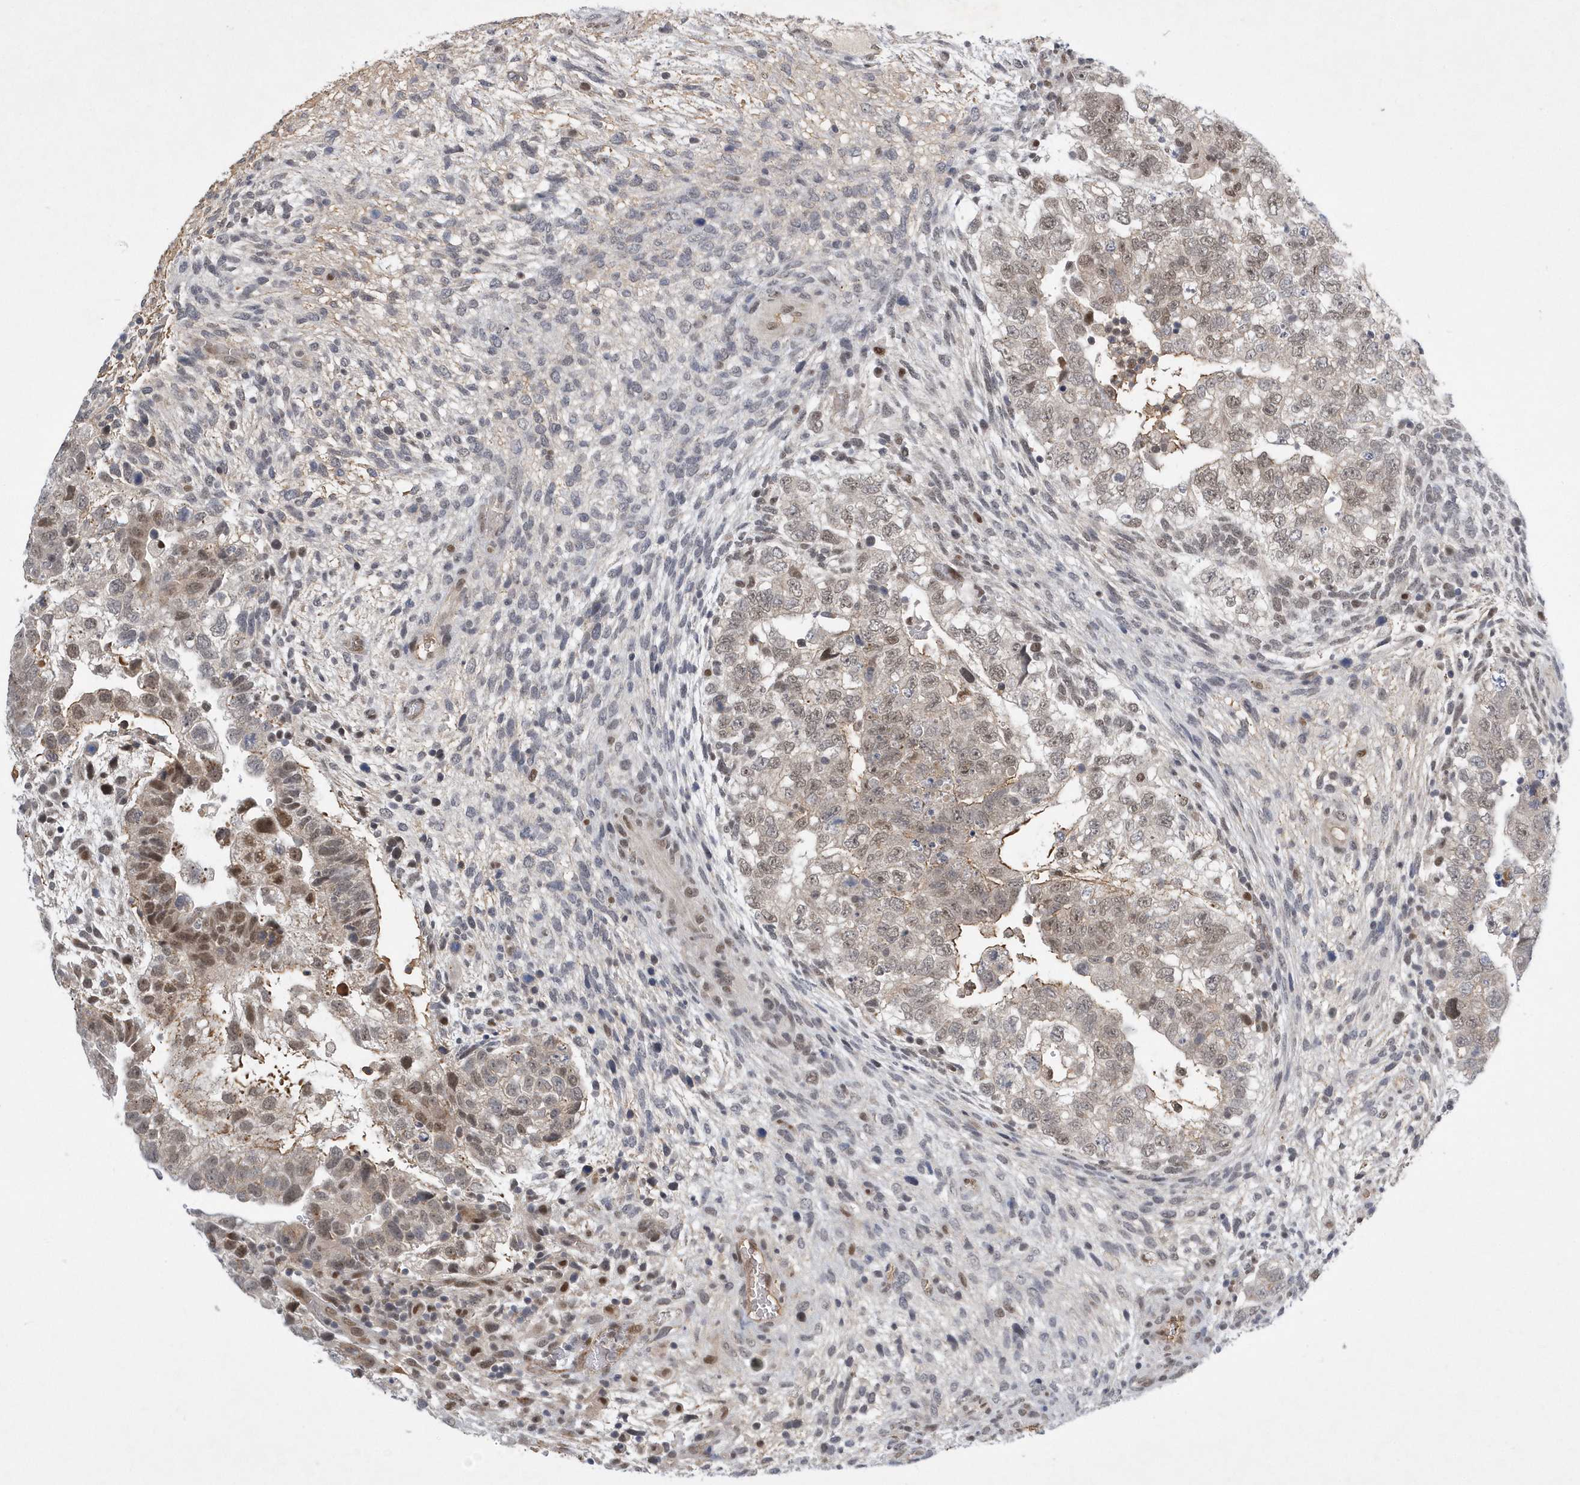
{"staining": {"intensity": "moderate", "quantity": "25%-75%", "location": "nuclear"}, "tissue": "testis cancer", "cell_type": "Tumor cells", "image_type": "cancer", "snomed": [{"axis": "morphology", "description": "Carcinoma, Embryonal, NOS"}, {"axis": "topography", "description": "Testis"}], "caption": "Testis embryonal carcinoma was stained to show a protein in brown. There is medium levels of moderate nuclear staining in approximately 25%-75% of tumor cells. (brown staining indicates protein expression, while blue staining denotes nuclei).", "gene": "FAM217A", "patient": {"sex": "male", "age": 37}}